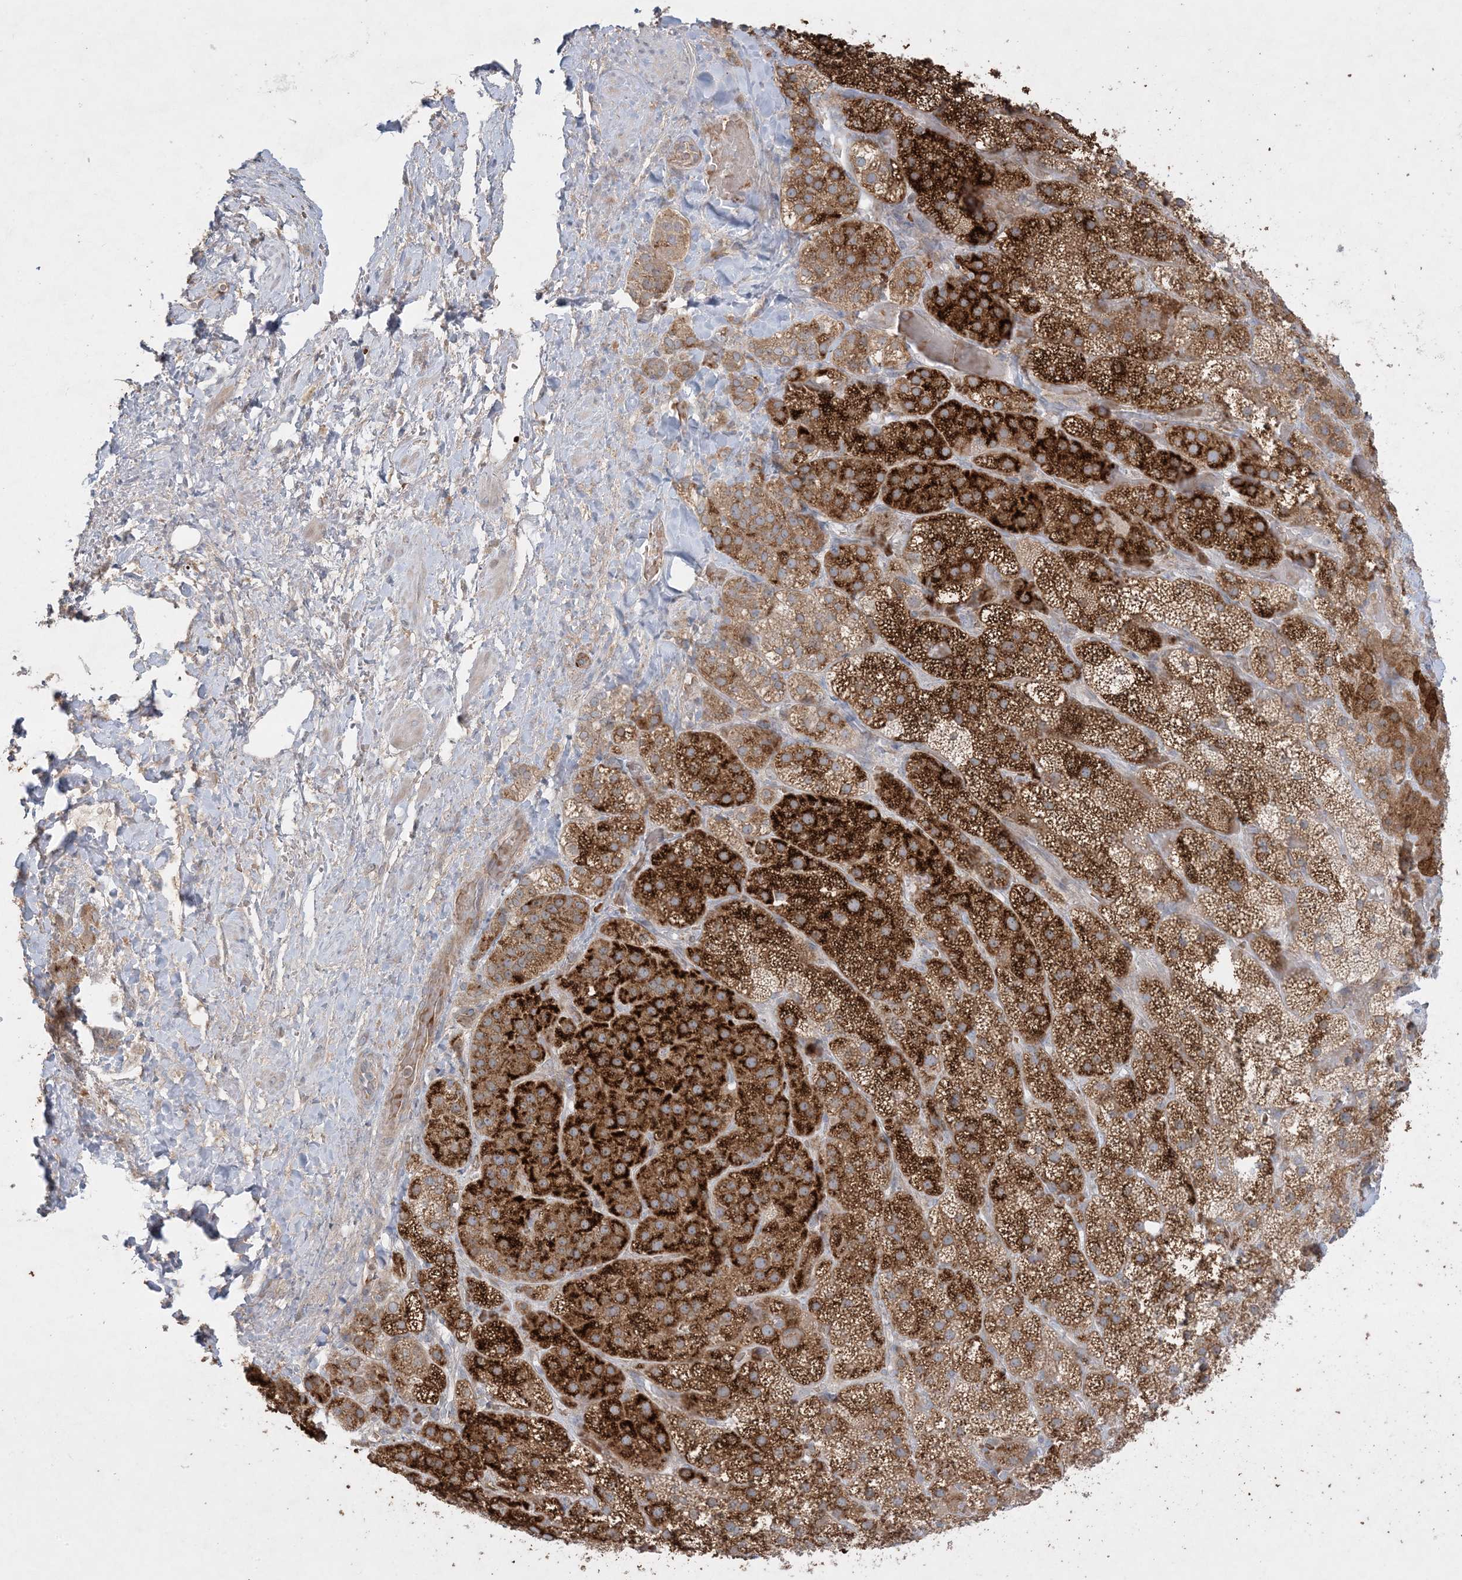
{"staining": {"intensity": "strong", "quantity": ">75%", "location": "cytoplasmic/membranous"}, "tissue": "adrenal gland", "cell_type": "Glandular cells", "image_type": "normal", "snomed": [{"axis": "morphology", "description": "Normal tissue, NOS"}, {"axis": "topography", "description": "Adrenal gland"}], "caption": "Adrenal gland stained for a protein displays strong cytoplasmic/membranous positivity in glandular cells.", "gene": "MMGT1", "patient": {"sex": "male", "age": 57}}